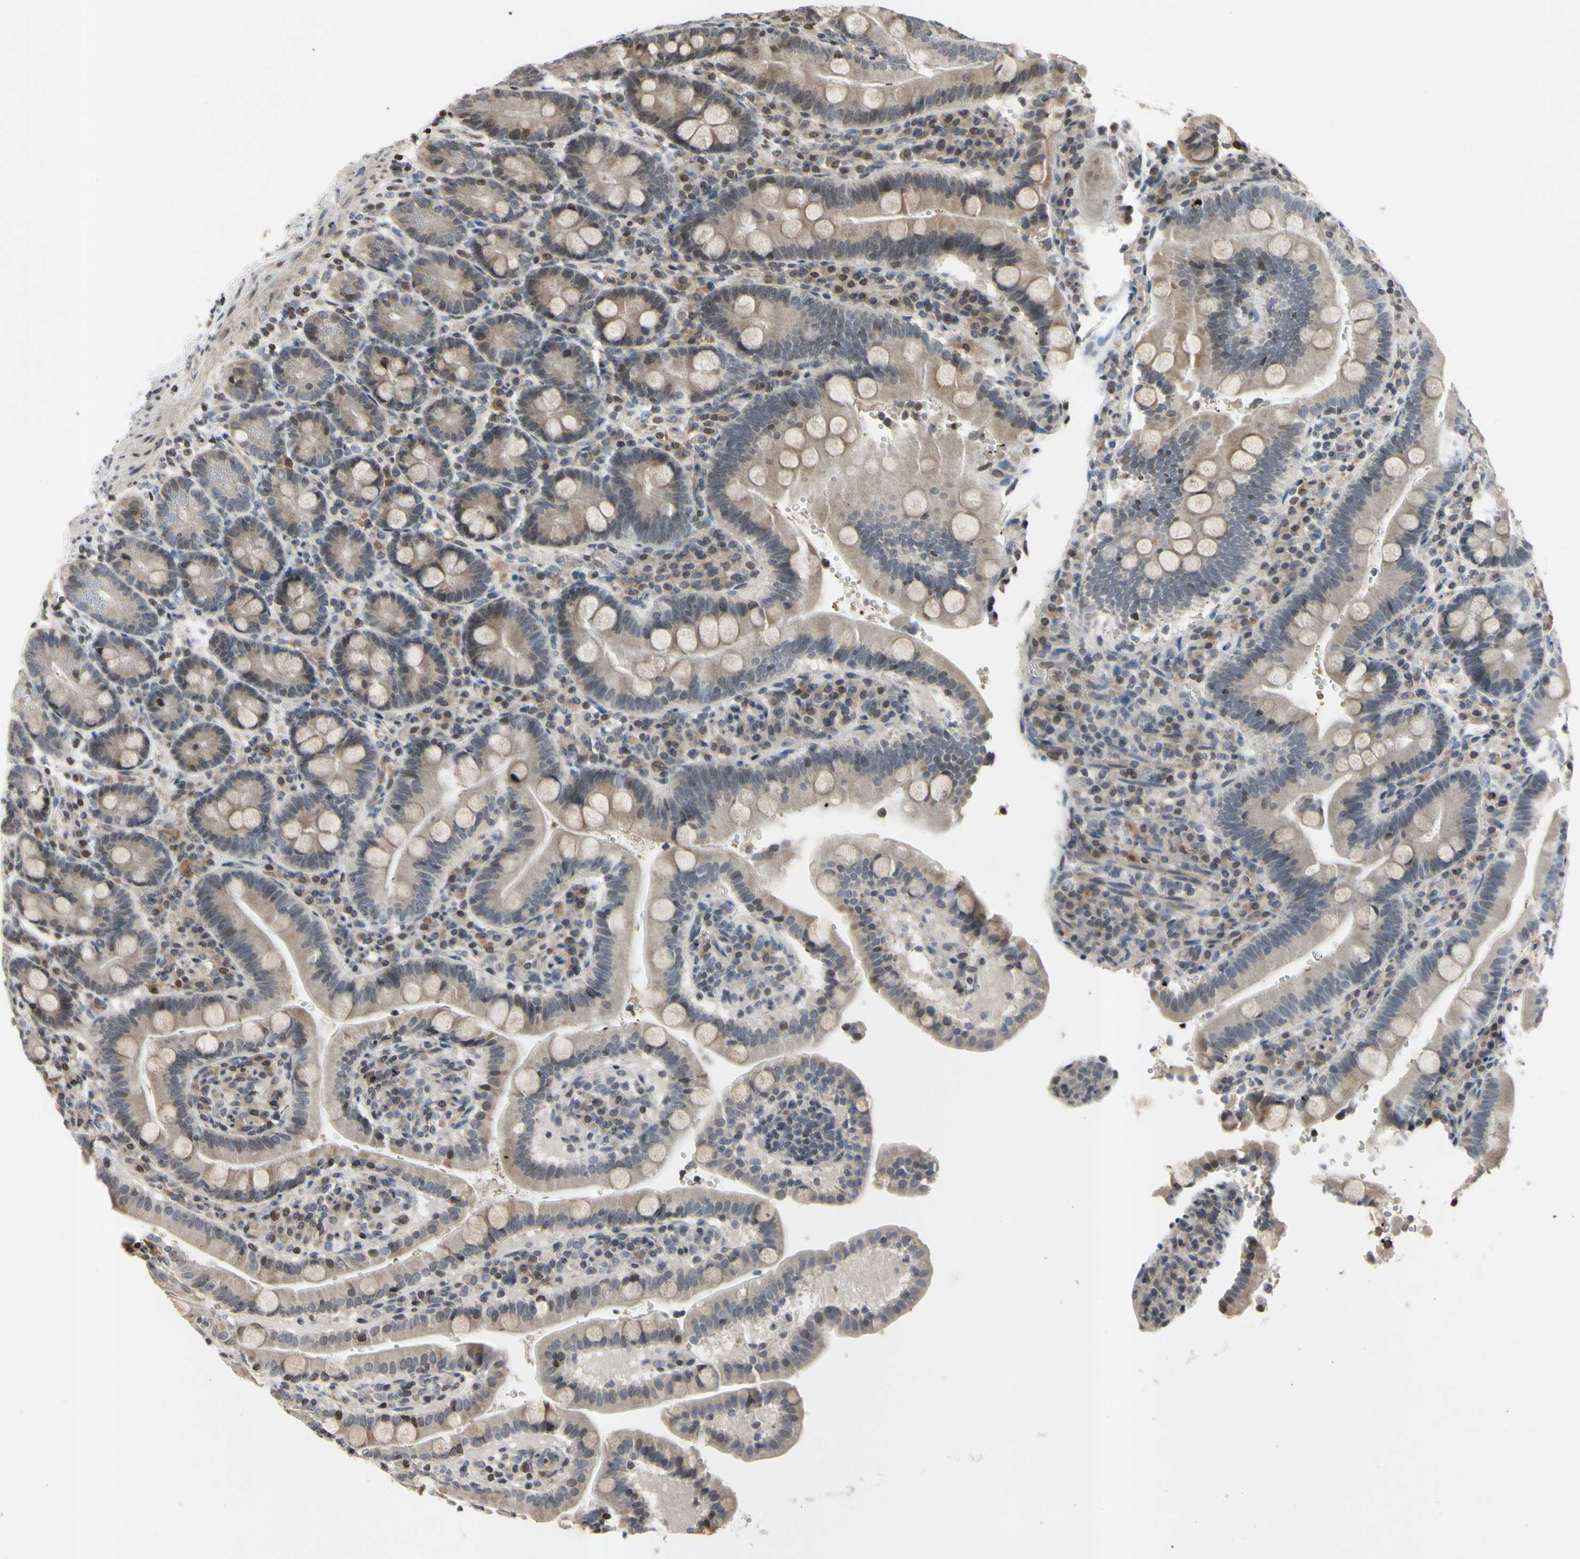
{"staining": {"intensity": "weak", "quantity": "25%-75%", "location": "cytoplasmic/membranous,nuclear"}, "tissue": "duodenum", "cell_type": "Glandular cells", "image_type": "normal", "snomed": [{"axis": "morphology", "description": "Normal tissue, NOS"}, {"axis": "topography", "description": "Small intestine, NOS"}], "caption": "DAB immunohistochemical staining of benign human duodenum reveals weak cytoplasmic/membranous,nuclear protein positivity in approximately 25%-75% of glandular cells. The staining is performed using DAB (3,3'-diaminobenzidine) brown chromogen to label protein expression. The nuclei are counter-stained blue using hematoxylin.", "gene": "ARG1", "patient": {"sex": "female", "age": 71}}